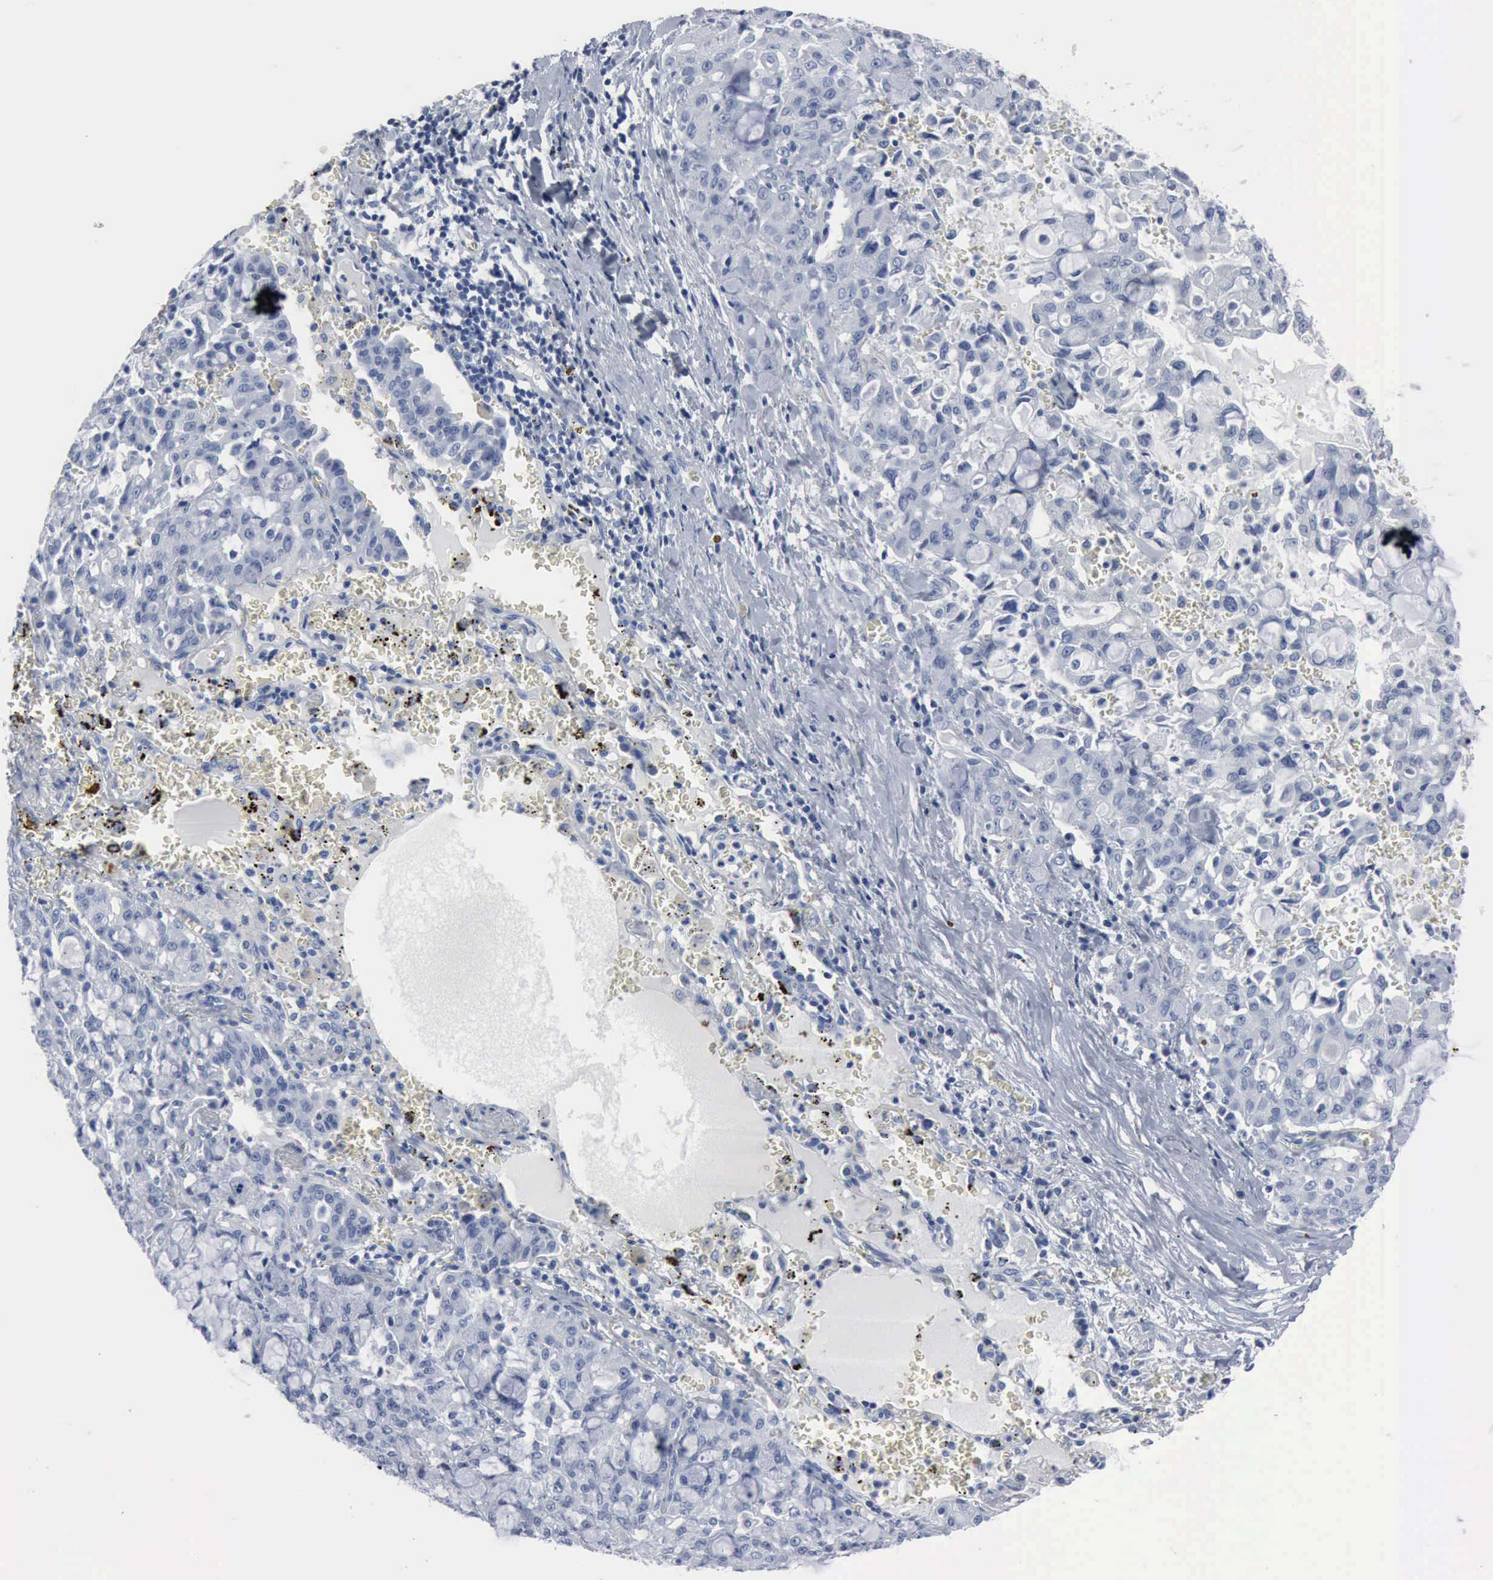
{"staining": {"intensity": "negative", "quantity": "none", "location": "none"}, "tissue": "lung cancer", "cell_type": "Tumor cells", "image_type": "cancer", "snomed": [{"axis": "morphology", "description": "Adenocarcinoma, NOS"}, {"axis": "topography", "description": "Lung"}], "caption": "Image shows no protein expression in tumor cells of lung adenocarcinoma tissue.", "gene": "DMD", "patient": {"sex": "female", "age": 44}}